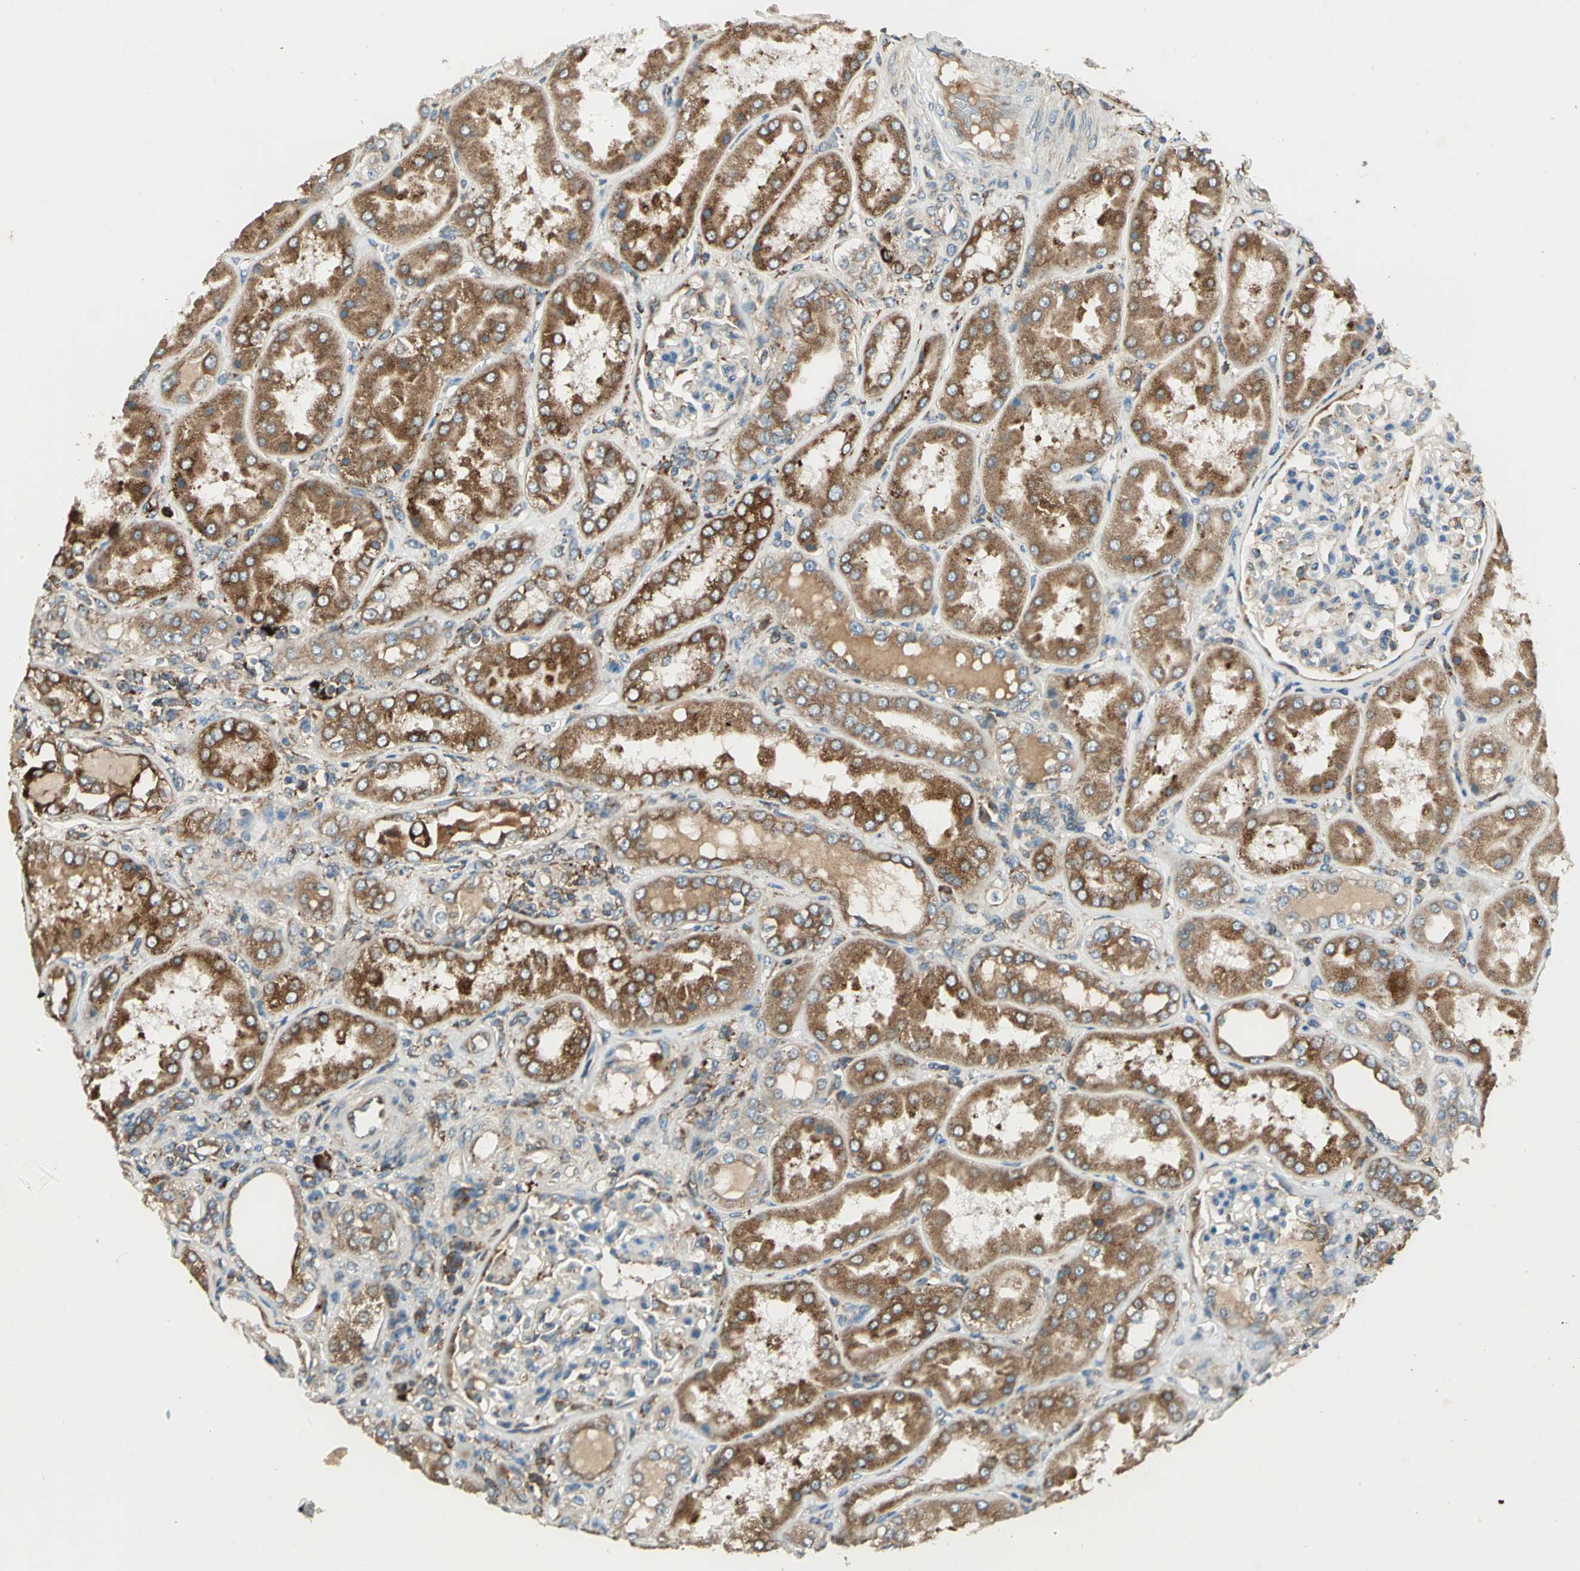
{"staining": {"intensity": "weak", "quantity": ">75%", "location": "cytoplasmic/membranous"}, "tissue": "kidney", "cell_type": "Cells in glomeruli", "image_type": "normal", "snomed": [{"axis": "morphology", "description": "Normal tissue, NOS"}, {"axis": "topography", "description": "Kidney"}], "caption": "Cells in glomeruli display low levels of weak cytoplasmic/membranous staining in about >75% of cells in unremarkable kidney.", "gene": "PDIA4", "patient": {"sex": "female", "age": 56}}